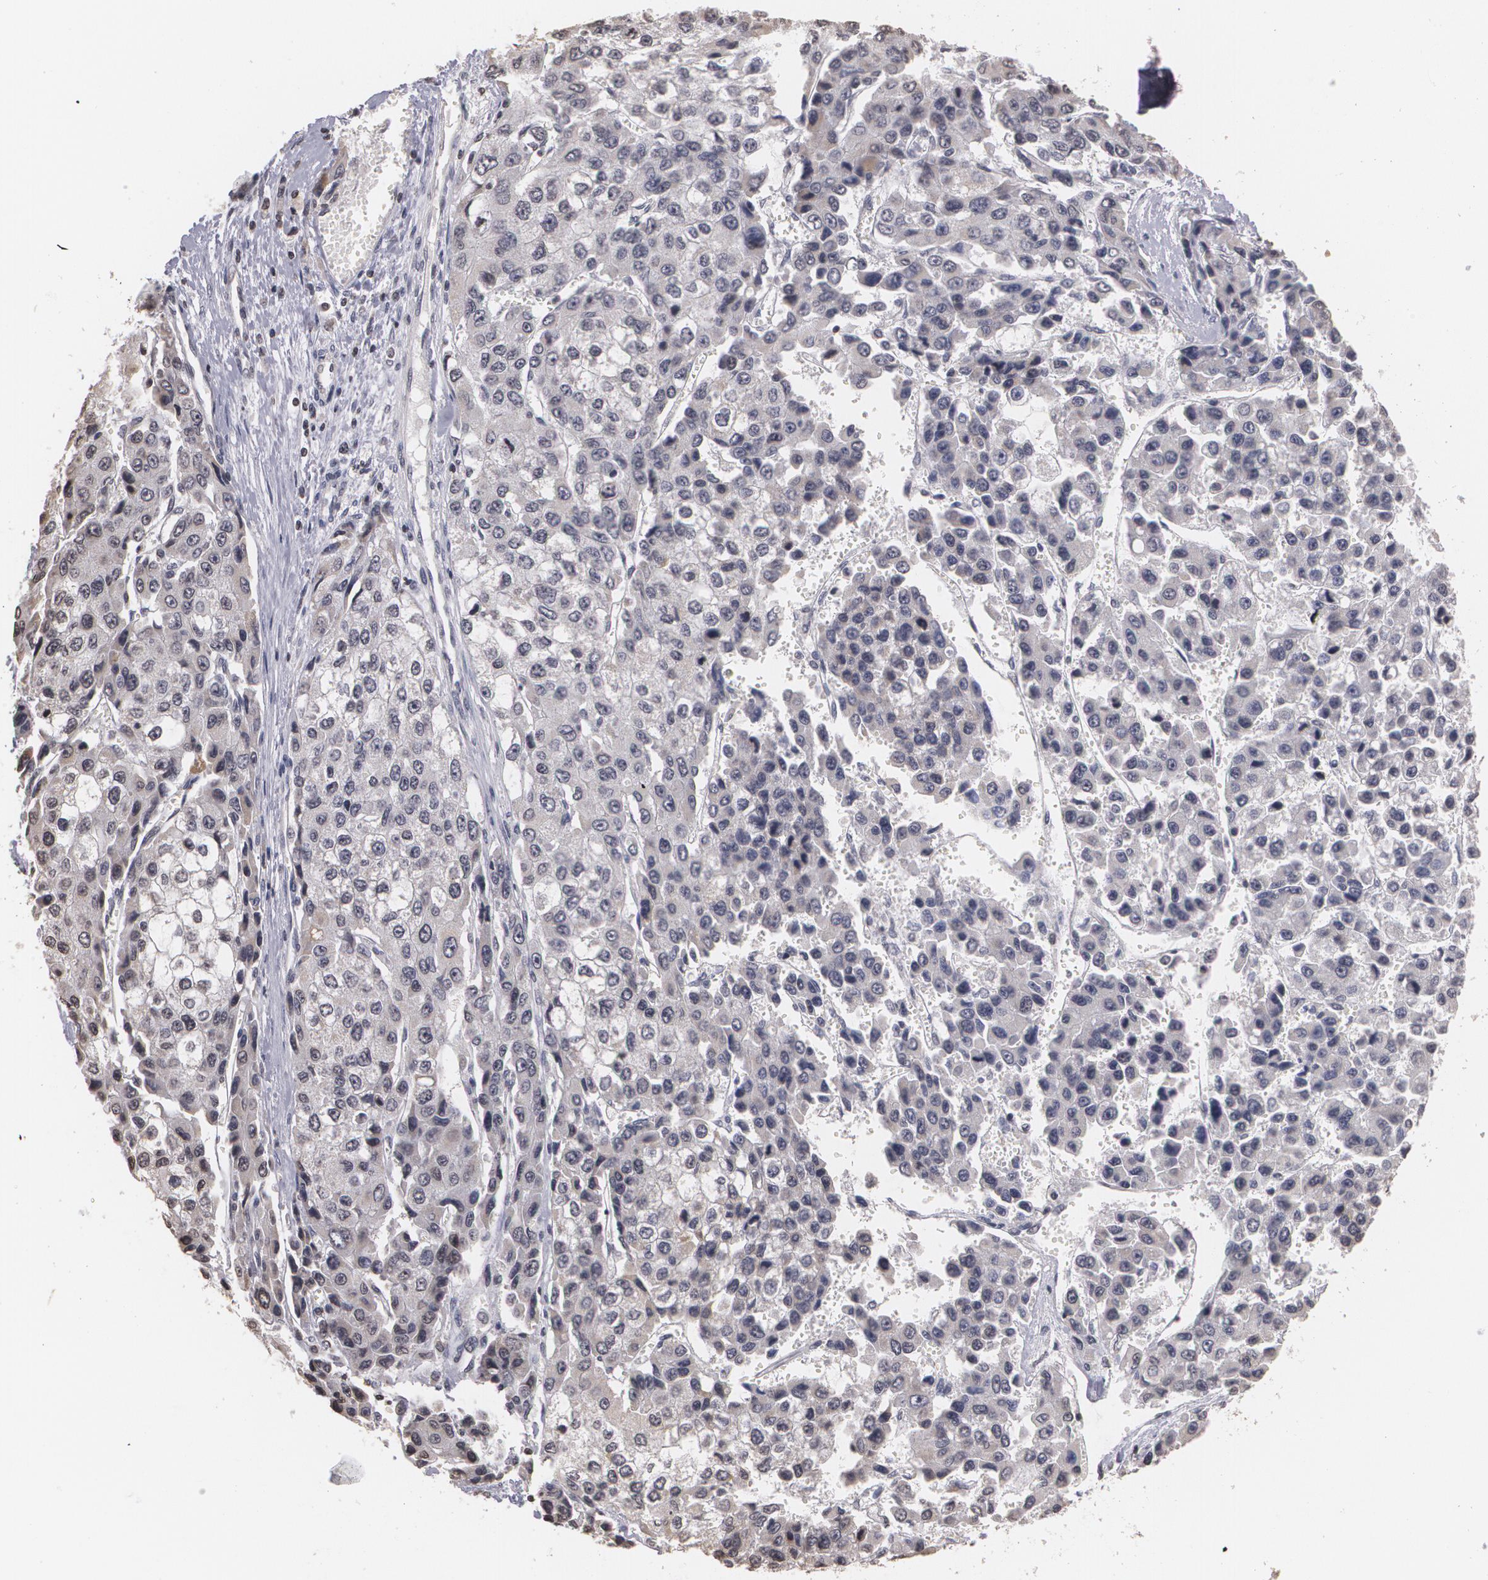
{"staining": {"intensity": "negative", "quantity": "none", "location": "none"}, "tissue": "liver cancer", "cell_type": "Tumor cells", "image_type": "cancer", "snomed": [{"axis": "morphology", "description": "Carcinoma, Hepatocellular, NOS"}, {"axis": "topography", "description": "Liver"}], "caption": "Immunohistochemistry of liver cancer displays no expression in tumor cells. (Brightfield microscopy of DAB immunohistochemistry at high magnification).", "gene": "THRB", "patient": {"sex": "female", "age": 66}}